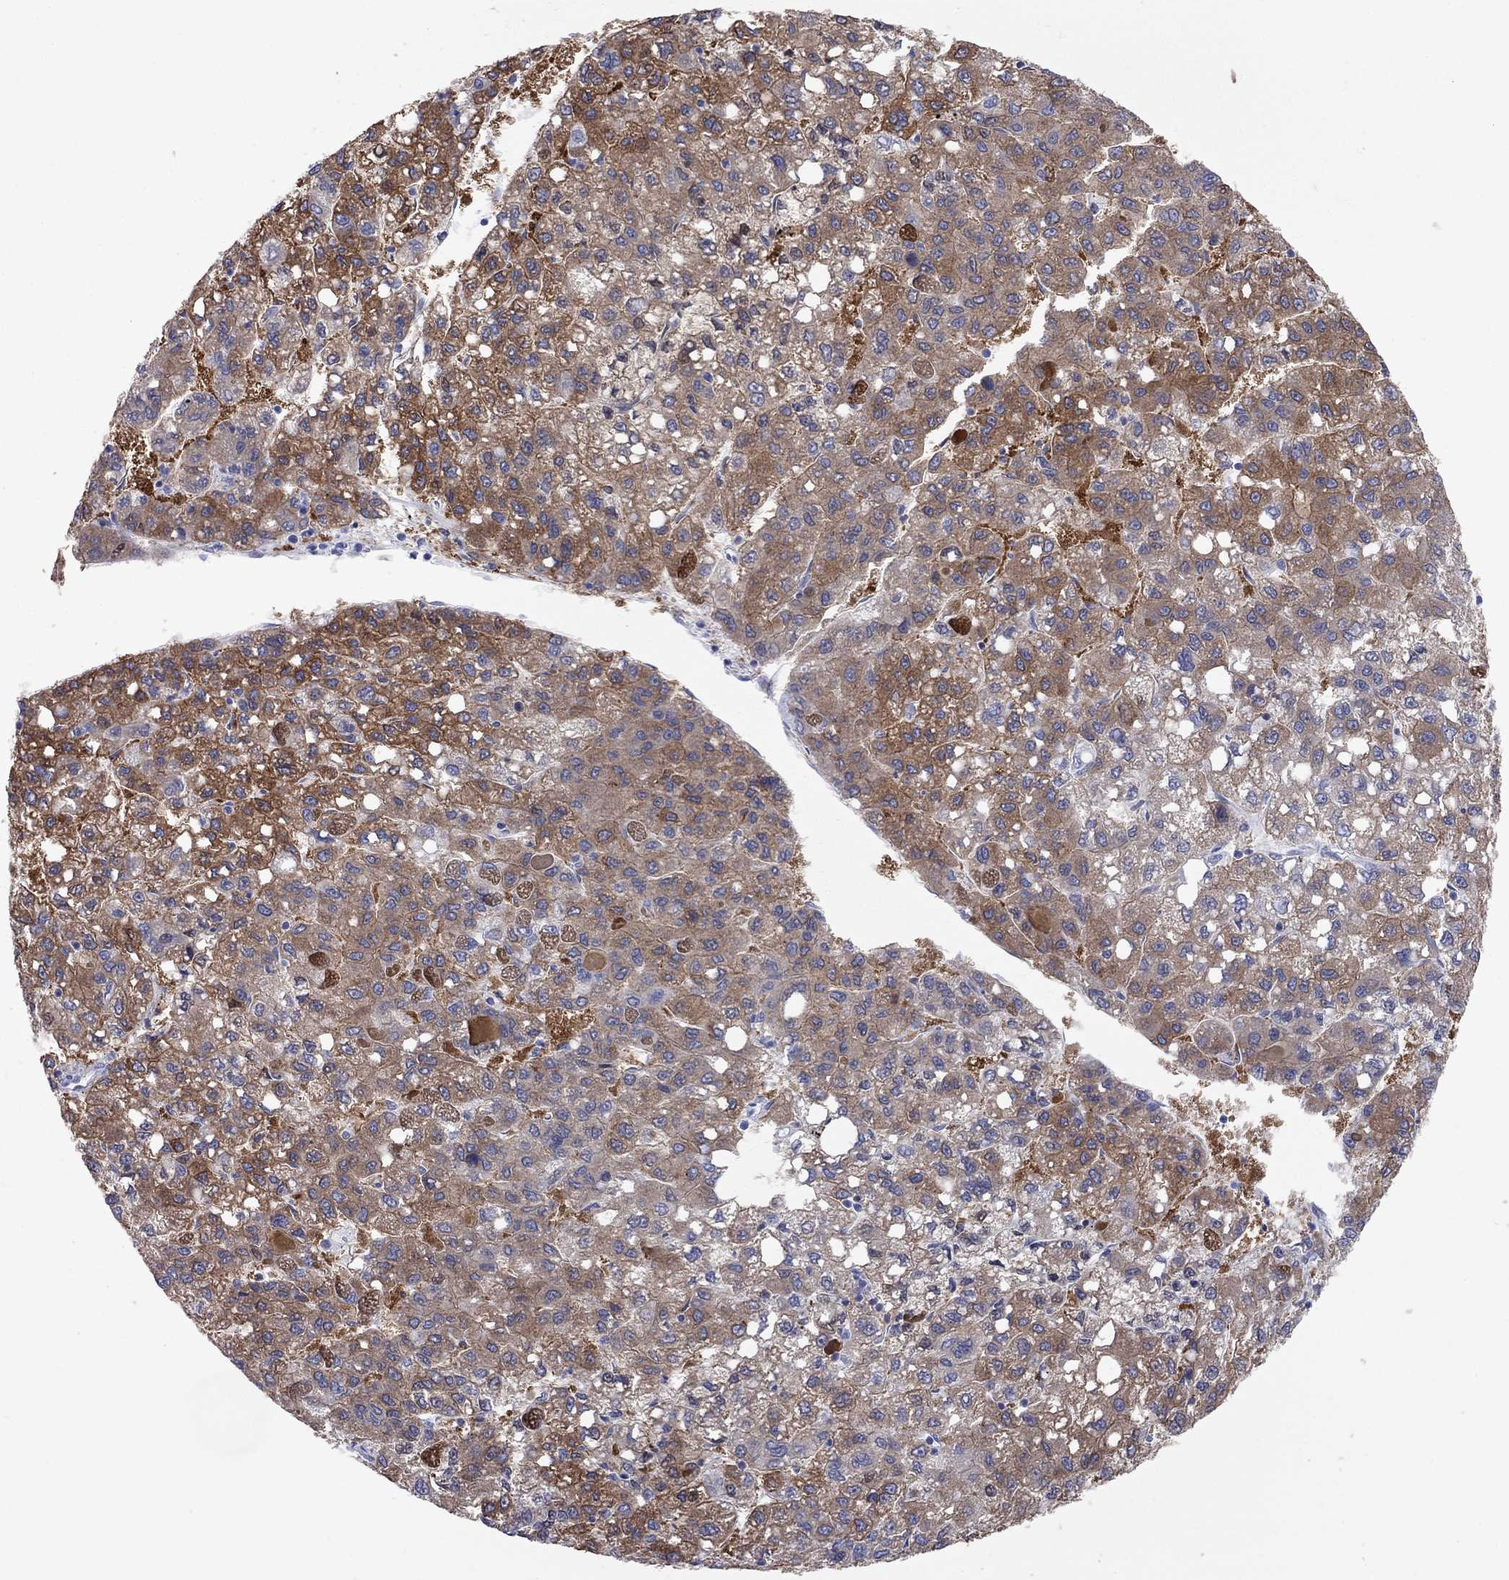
{"staining": {"intensity": "strong", "quantity": "25%-75%", "location": "cytoplasmic/membranous"}, "tissue": "liver cancer", "cell_type": "Tumor cells", "image_type": "cancer", "snomed": [{"axis": "morphology", "description": "Carcinoma, Hepatocellular, NOS"}, {"axis": "topography", "description": "Liver"}], "caption": "Immunohistochemical staining of liver cancer (hepatocellular carcinoma) demonstrates high levels of strong cytoplasmic/membranous expression in approximately 25%-75% of tumor cells.", "gene": "AOX1", "patient": {"sex": "female", "age": 82}}